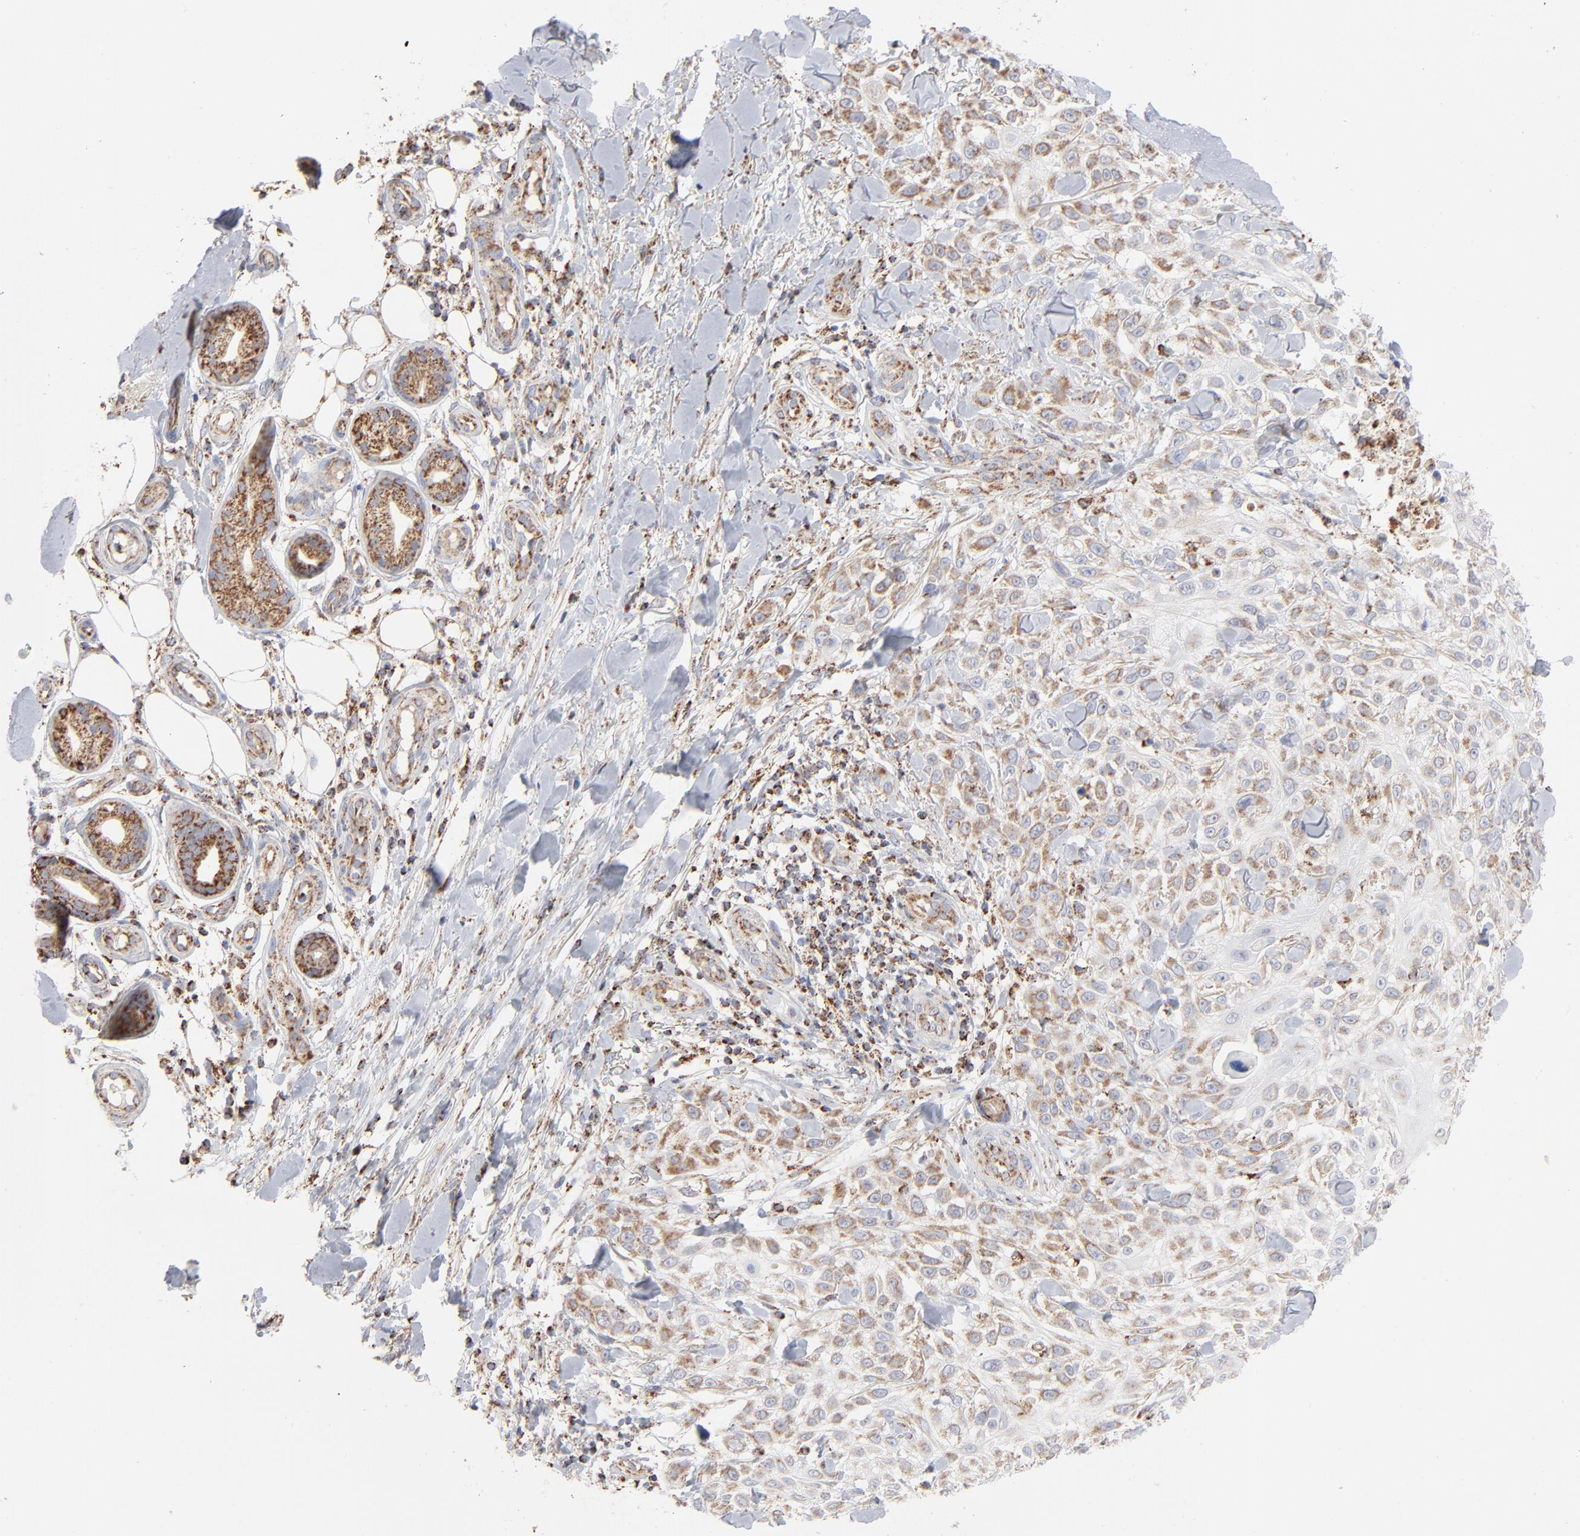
{"staining": {"intensity": "moderate", "quantity": ">75%", "location": "cytoplasmic/membranous"}, "tissue": "skin cancer", "cell_type": "Tumor cells", "image_type": "cancer", "snomed": [{"axis": "morphology", "description": "Squamous cell carcinoma, NOS"}, {"axis": "topography", "description": "Skin"}], "caption": "Immunohistochemistry of human squamous cell carcinoma (skin) exhibits medium levels of moderate cytoplasmic/membranous positivity in approximately >75% of tumor cells.", "gene": "ASB3", "patient": {"sex": "female", "age": 42}}